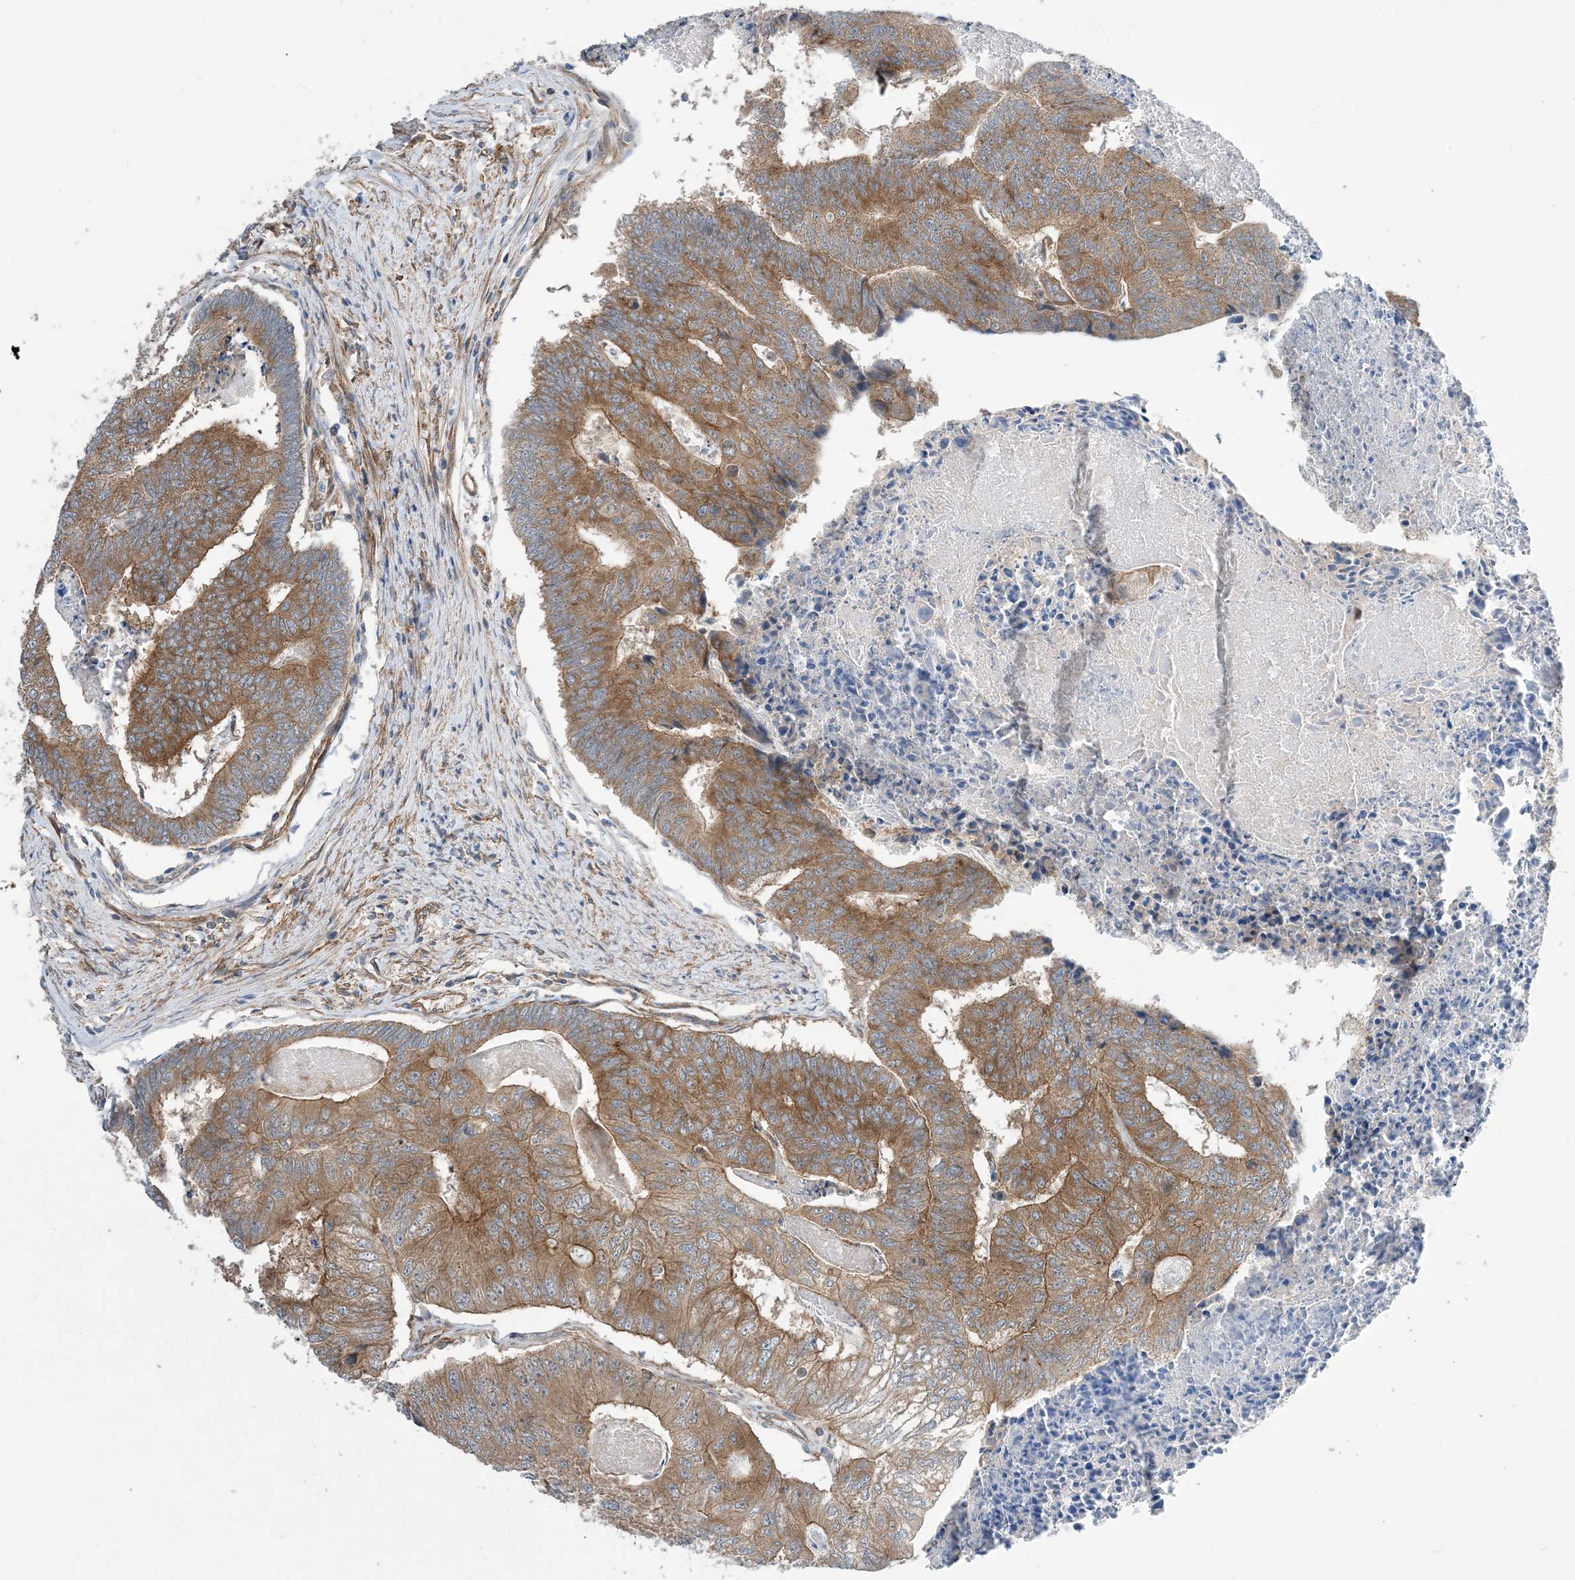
{"staining": {"intensity": "moderate", "quantity": ">75%", "location": "cytoplasmic/membranous"}, "tissue": "colorectal cancer", "cell_type": "Tumor cells", "image_type": "cancer", "snomed": [{"axis": "morphology", "description": "Adenocarcinoma, NOS"}, {"axis": "topography", "description": "Colon"}], "caption": "This photomicrograph displays adenocarcinoma (colorectal) stained with immunohistochemistry (IHC) to label a protein in brown. The cytoplasmic/membranous of tumor cells show moderate positivity for the protein. Nuclei are counter-stained blue.", "gene": "EHBP1", "patient": {"sex": "female", "age": 67}}